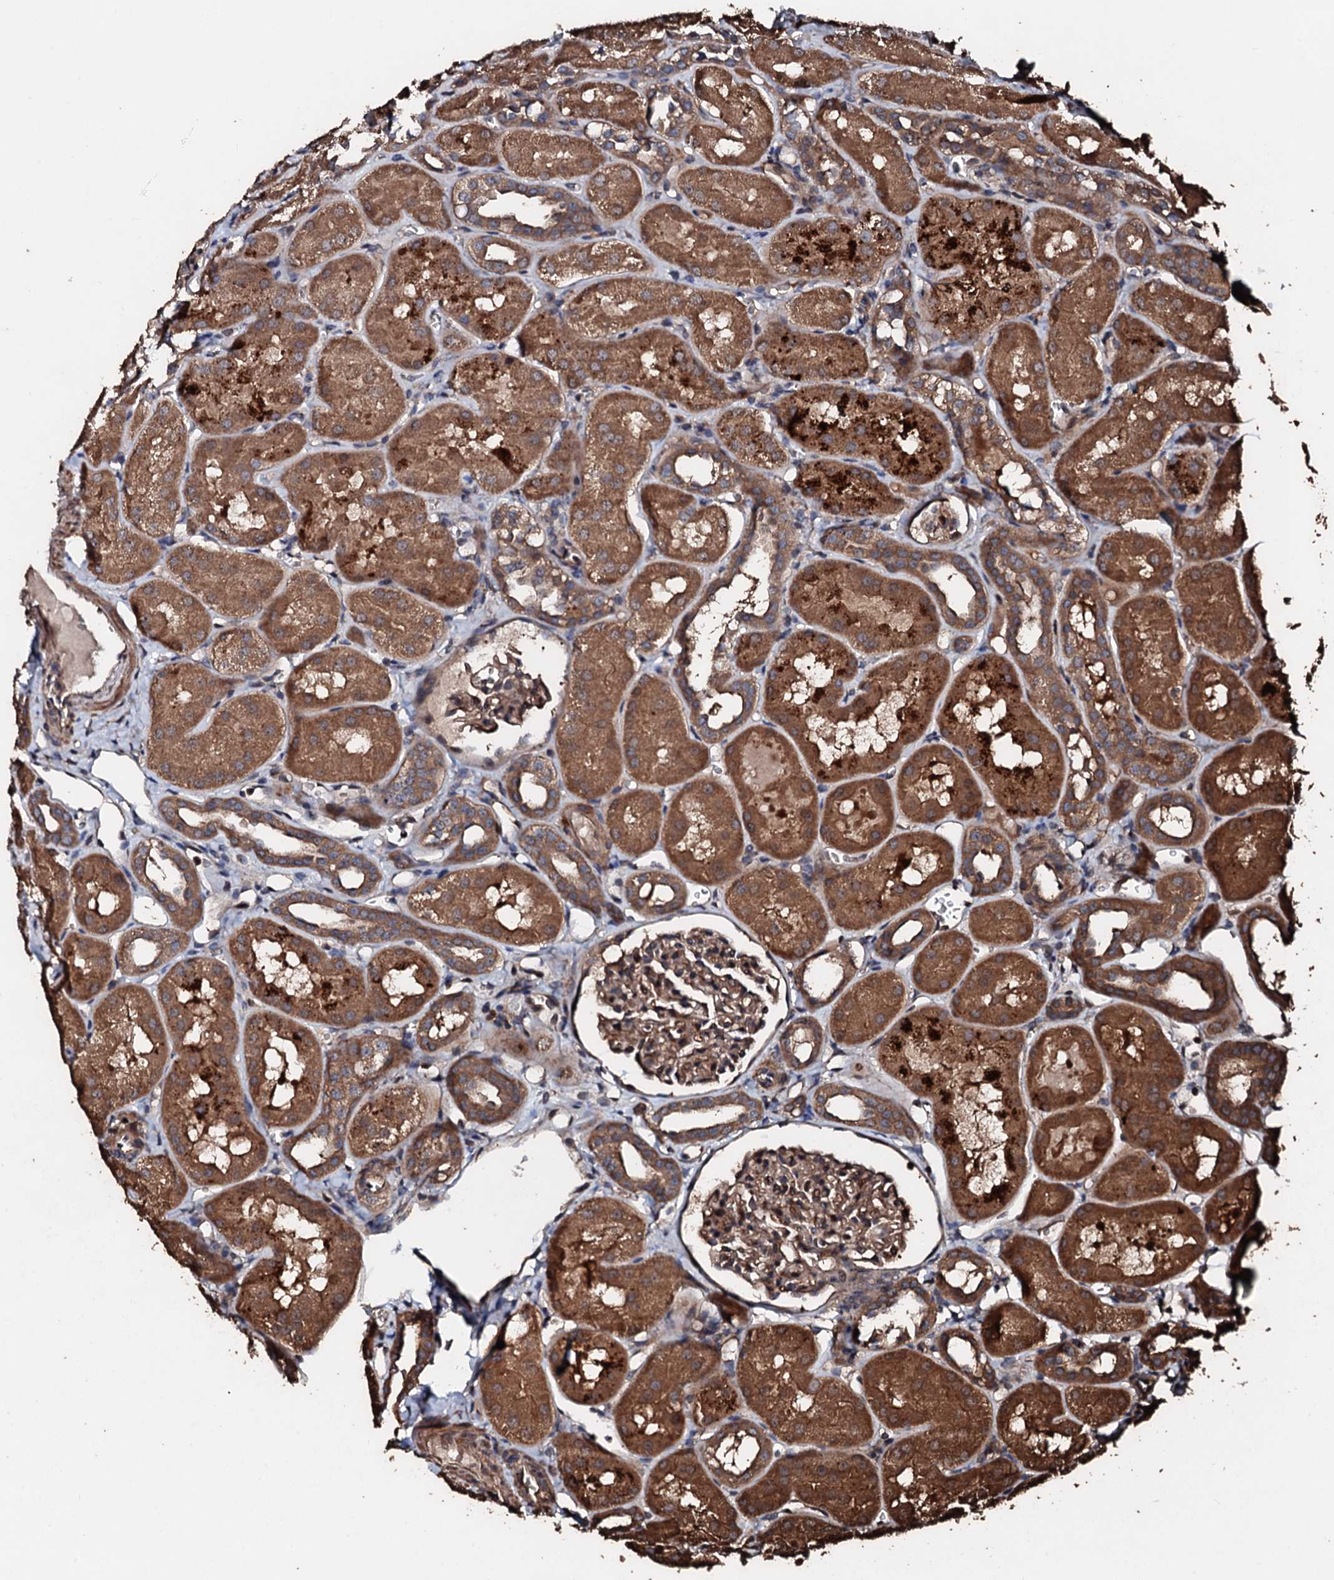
{"staining": {"intensity": "moderate", "quantity": ">75%", "location": "cytoplasmic/membranous"}, "tissue": "kidney", "cell_type": "Cells in glomeruli", "image_type": "normal", "snomed": [{"axis": "morphology", "description": "Normal tissue, NOS"}, {"axis": "topography", "description": "Kidney"}, {"axis": "topography", "description": "Urinary bladder"}], "caption": "Approximately >75% of cells in glomeruli in normal kidney display moderate cytoplasmic/membranous protein expression as visualized by brown immunohistochemical staining.", "gene": "KIF18A", "patient": {"sex": "male", "age": 16}}